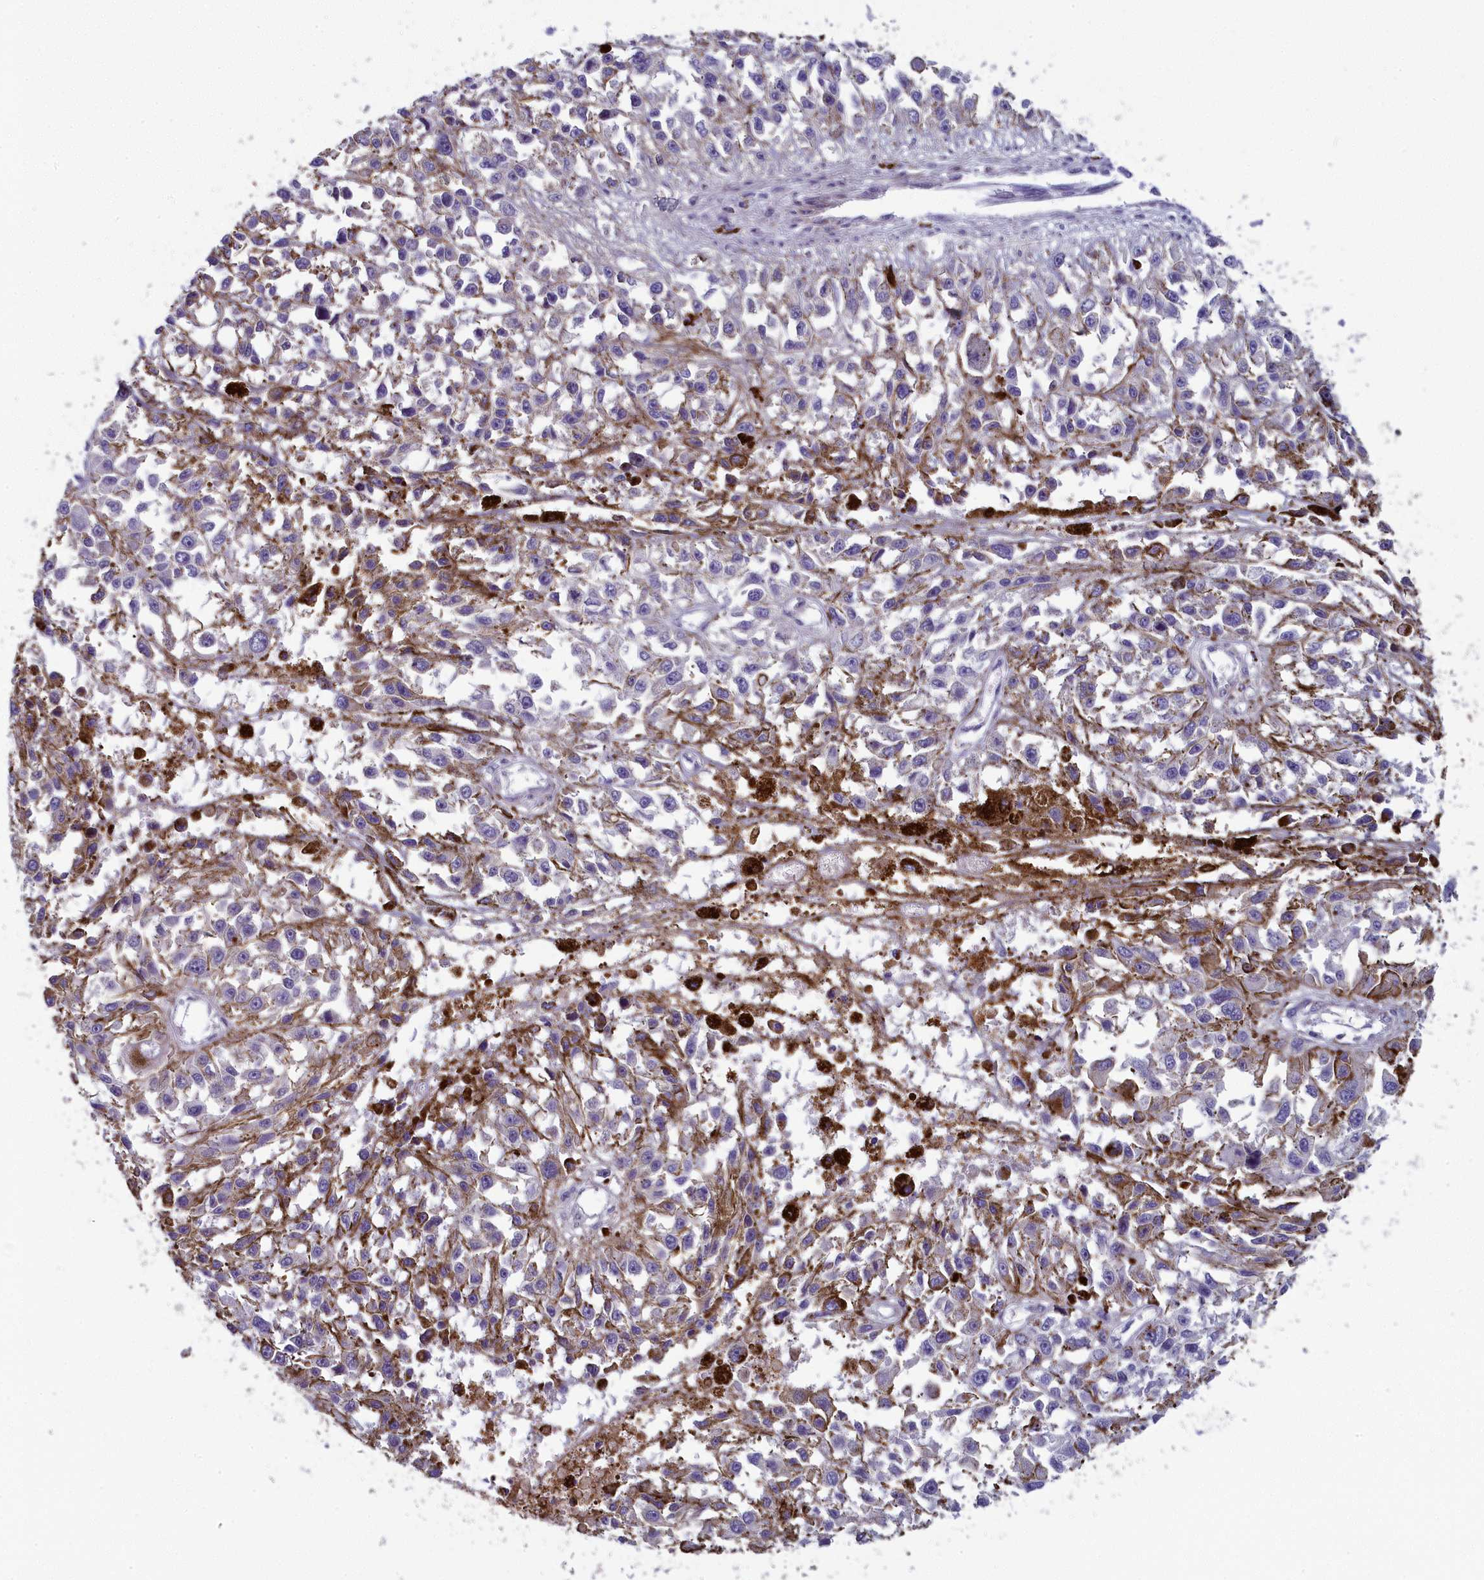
{"staining": {"intensity": "negative", "quantity": "none", "location": "none"}, "tissue": "melanoma", "cell_type": "Tumor cells", "image_type": "cancer", "snomed": [{"axis": "morphology", "description": "Malignant melanoma, Metastatic site"}, {"axis": "topography", "description": "Lymph node"}], "caption": "A photomicrograph of melanoma stained for a protein shows no brown staining in tumor cells.", "gene": "ANKRD39", "patient": {"sex": "male", "age": 59}}